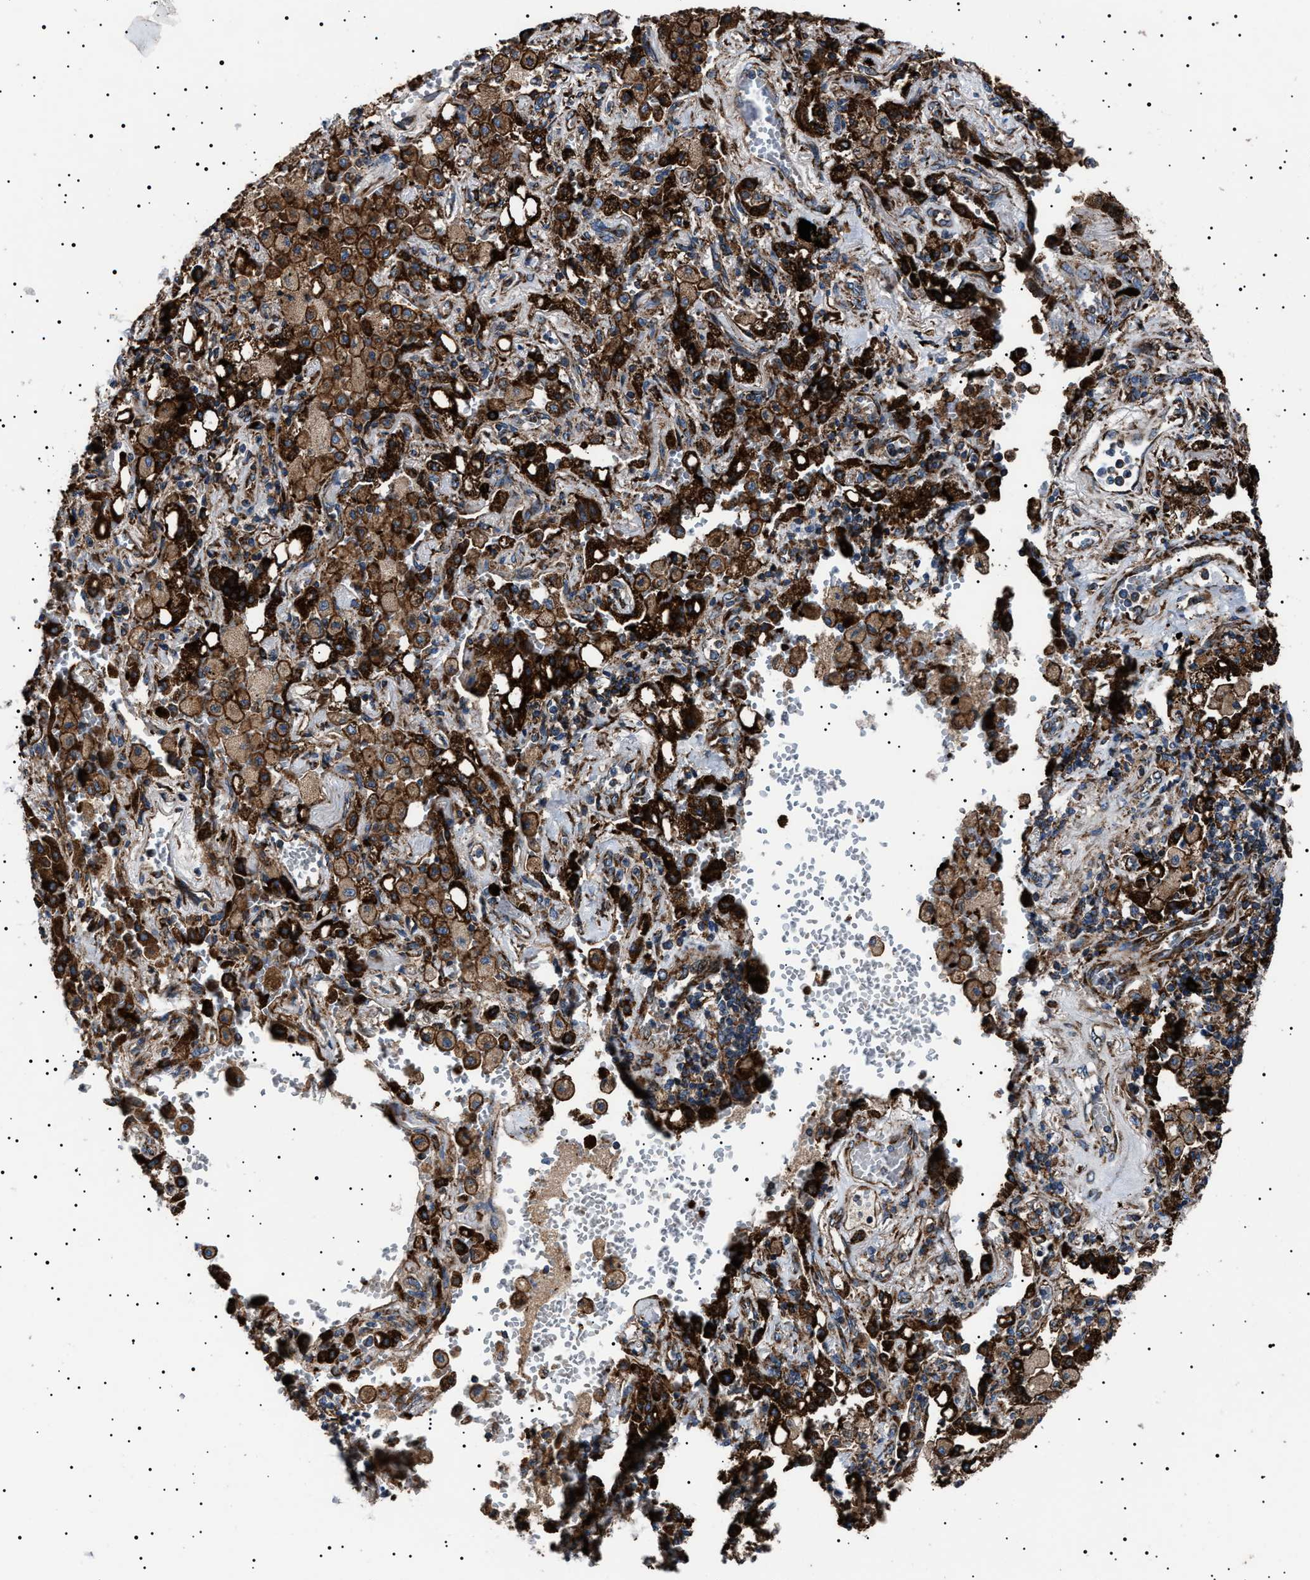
{"staining": {"intensity": "strong", "quantity": ">75%", "location": "cytoplasmic/membranous"}, "tissue": "lung cancer", "cell_type": "Tumor cells", "image_type": "cancer", "snomed": [{"axis": "morphology", "description": "Adenocarcinoma, NOS"}, {"axis": "topography", "description": "Lung"}], "caption": "Protein expression analysis of human lung adenocarcinoma reveals strong cytoplasmic/membranous positivity in approximately >75% of tumor cells.", "gene": "TOP1MT", "patient": {"sex": "female", "age": 65}}